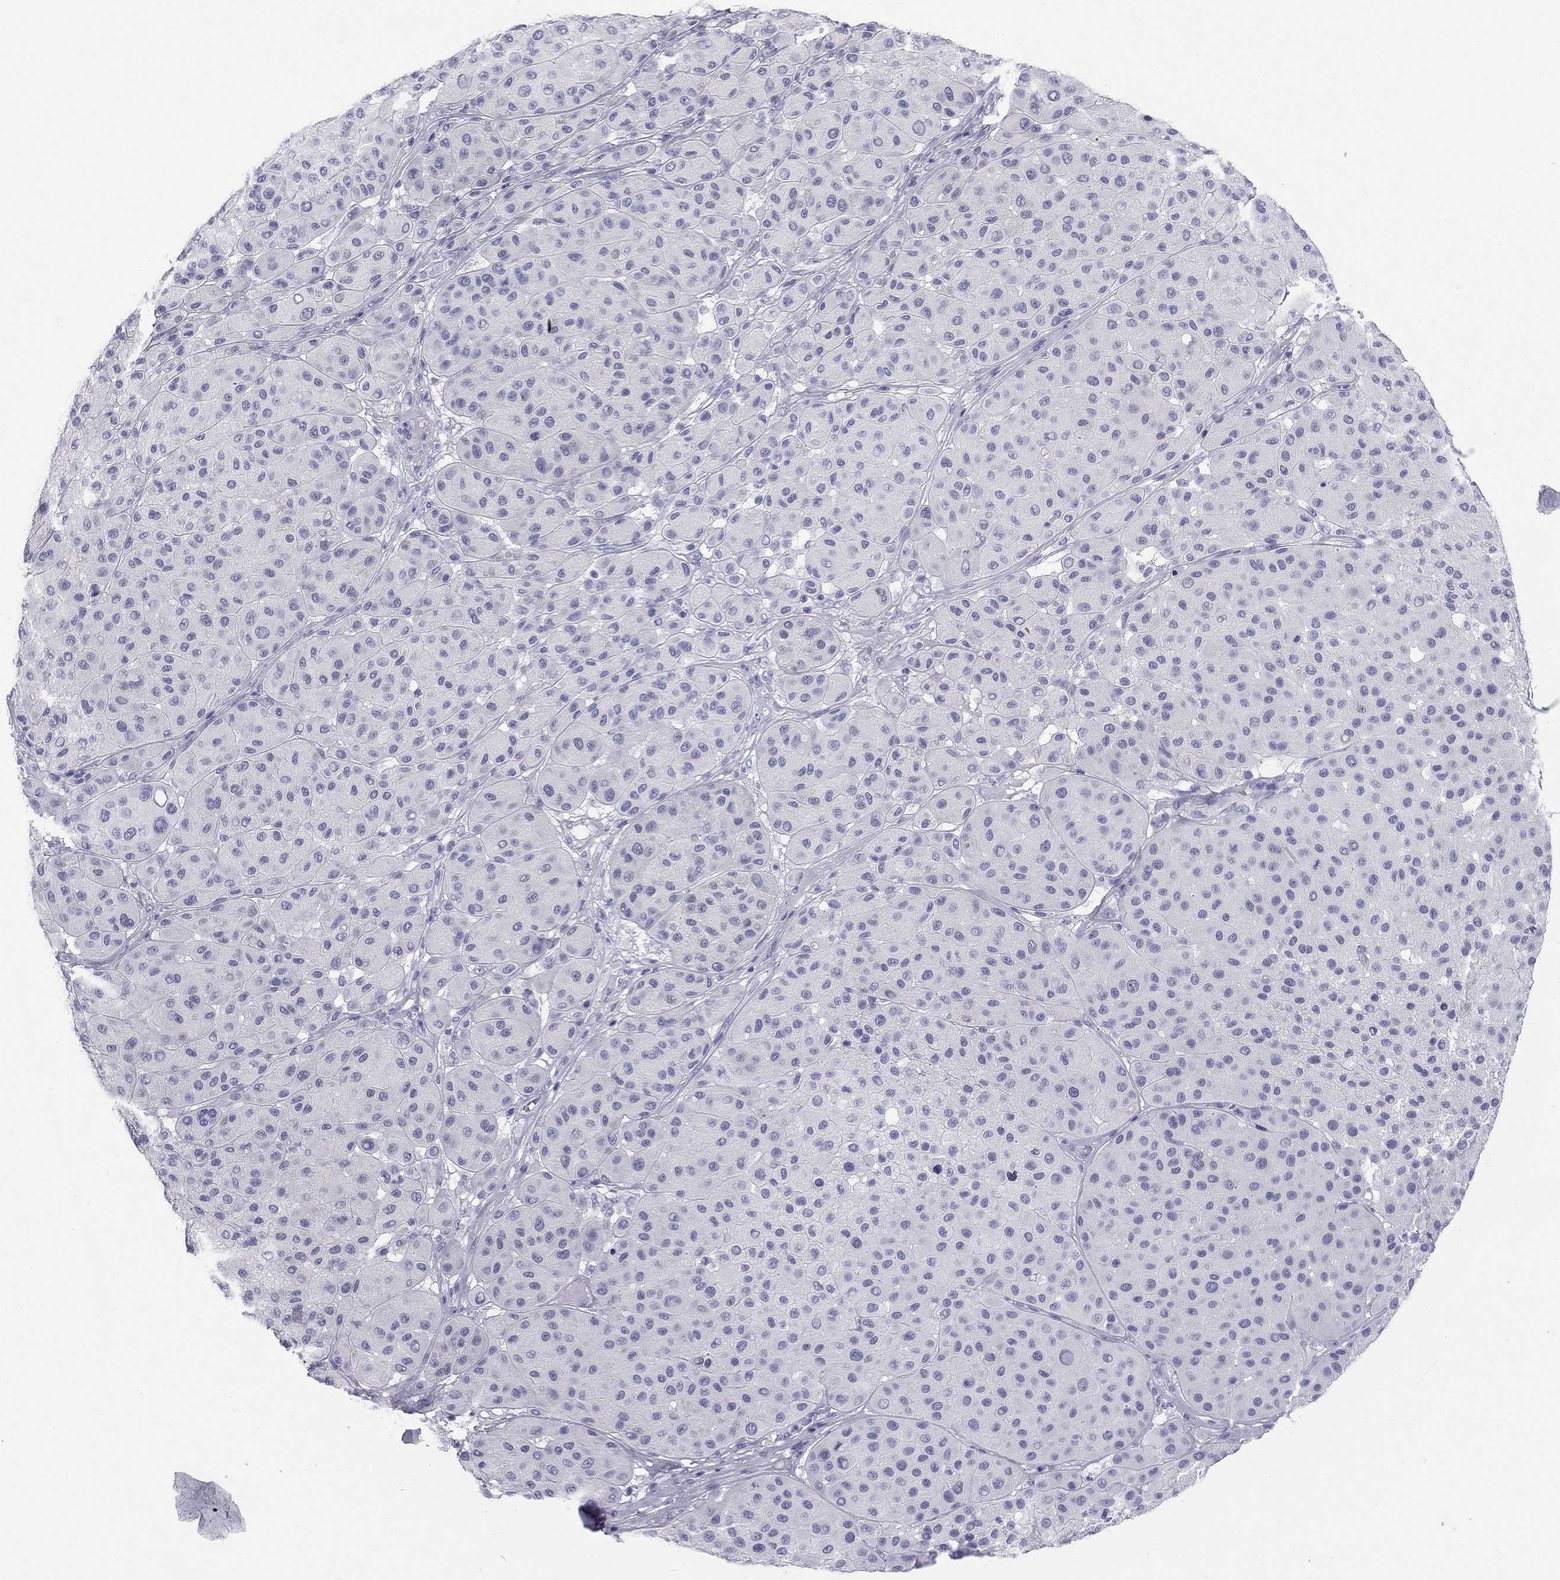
{"staining": {"intensity": "negative", "quantity": "none", "location": "none"}, "tissue": "melanoma", "cell_type": "Tumor cells", "image_type": "cancer", "snomed": [{"axis": "morphology", "description": "Malignant melanoma, Metastatic site"}, {"axis": "topography", "description": "Smooth muscle"}], "caption": "Human melanoma stained for a protein using immunohistochemistry exhibits no positivity in tumor cells.", "gene": "SULT2B1", "patient": {"sex": "male", "age": 41}}